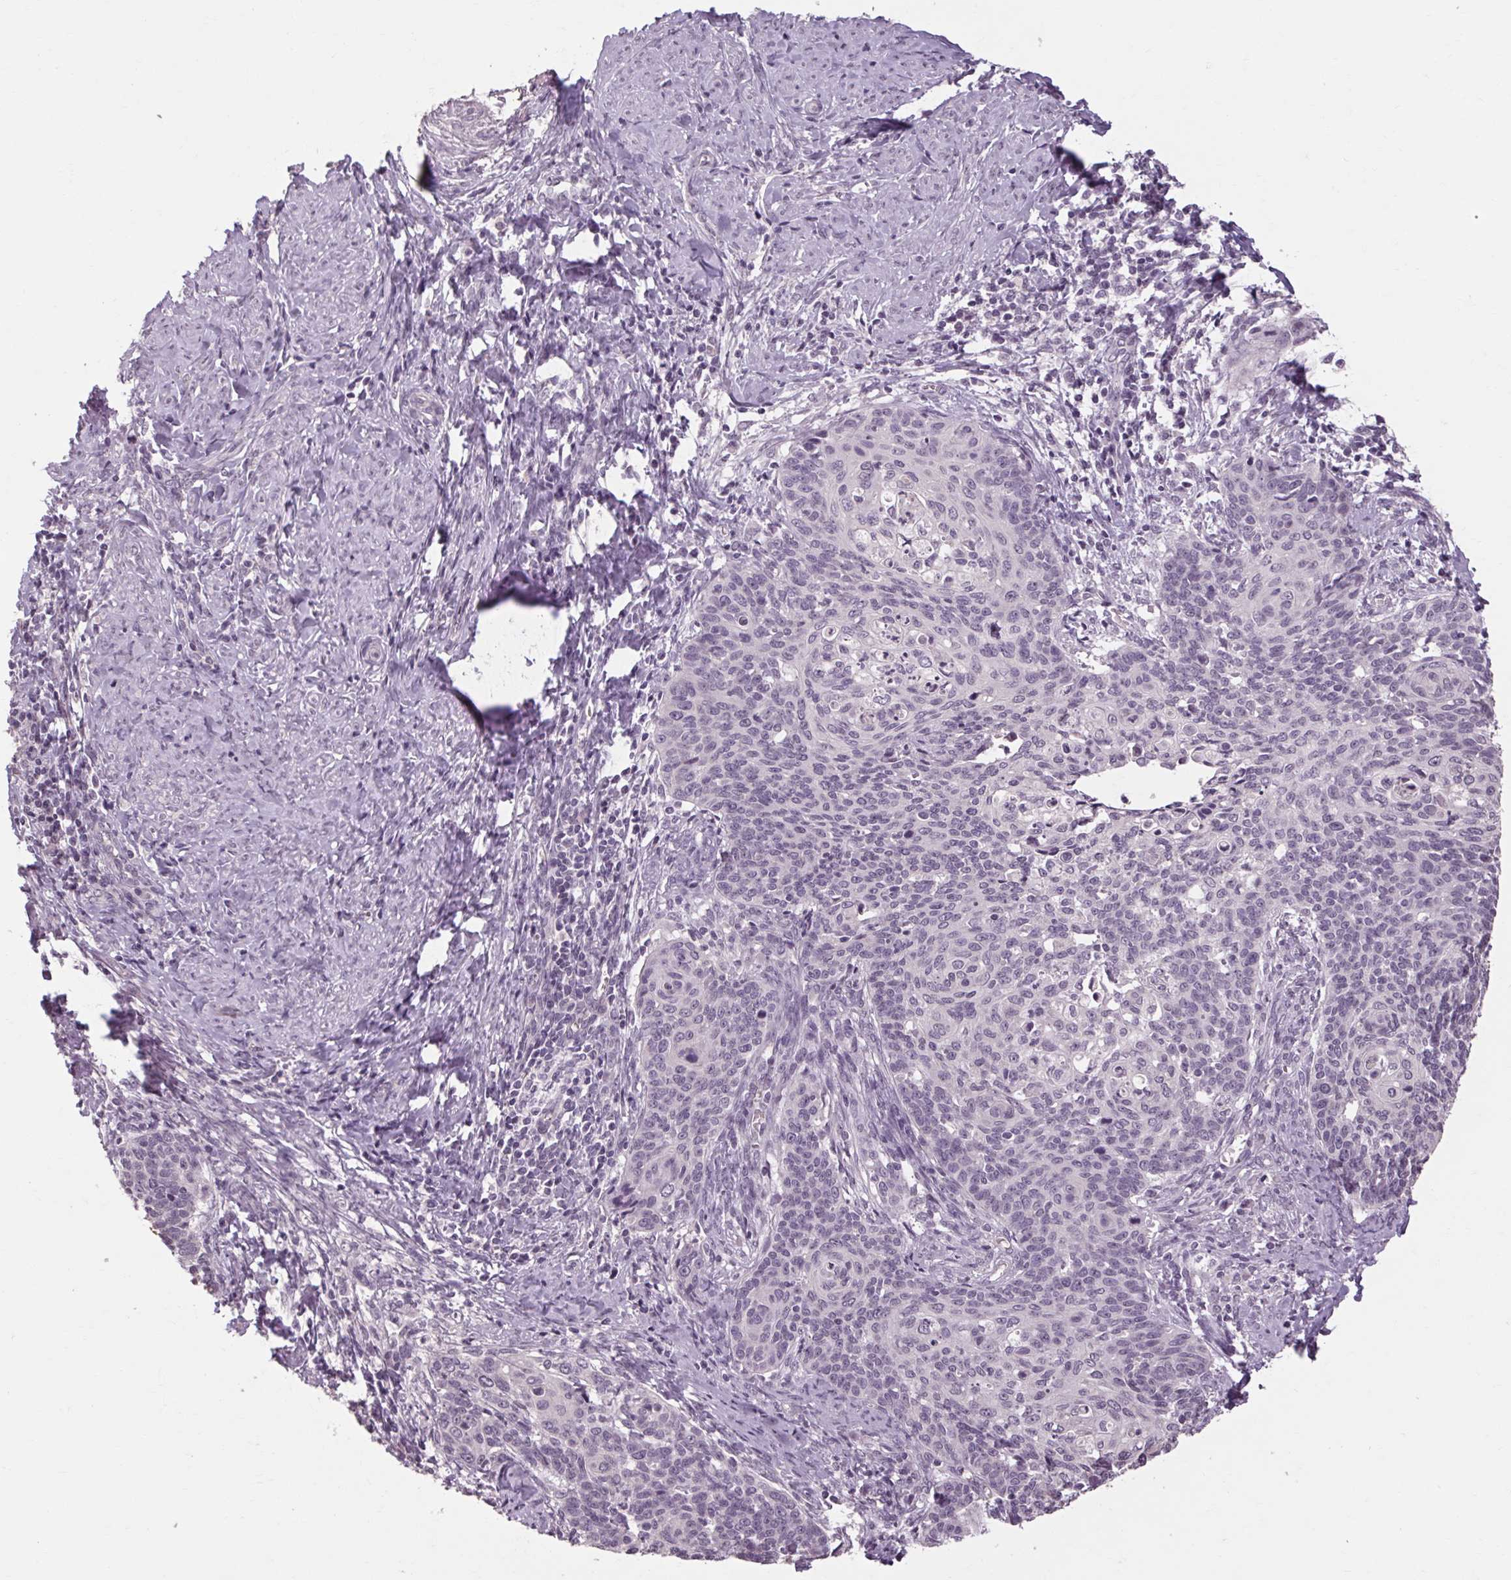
{"staining": {"intensity": "negative", "quantity": "none", "location": "none"}, "tissue": "cervical cancer", "cell_type": "Tumor cells", "image_type": "cancer", "snomed": [{"axis": "morphology", "description": "Normal tissue, NOS"}, {"axis": "morphology", "description": "Squamous cell carcinoma, NOS"}, {"axis": "topography", "description": "Cervix"}], "caption": "Tumor cells are negative for brown protein staining in cervical cancer.", "gene": "POMC", "patient": {"sex": "female", "age": 39}}